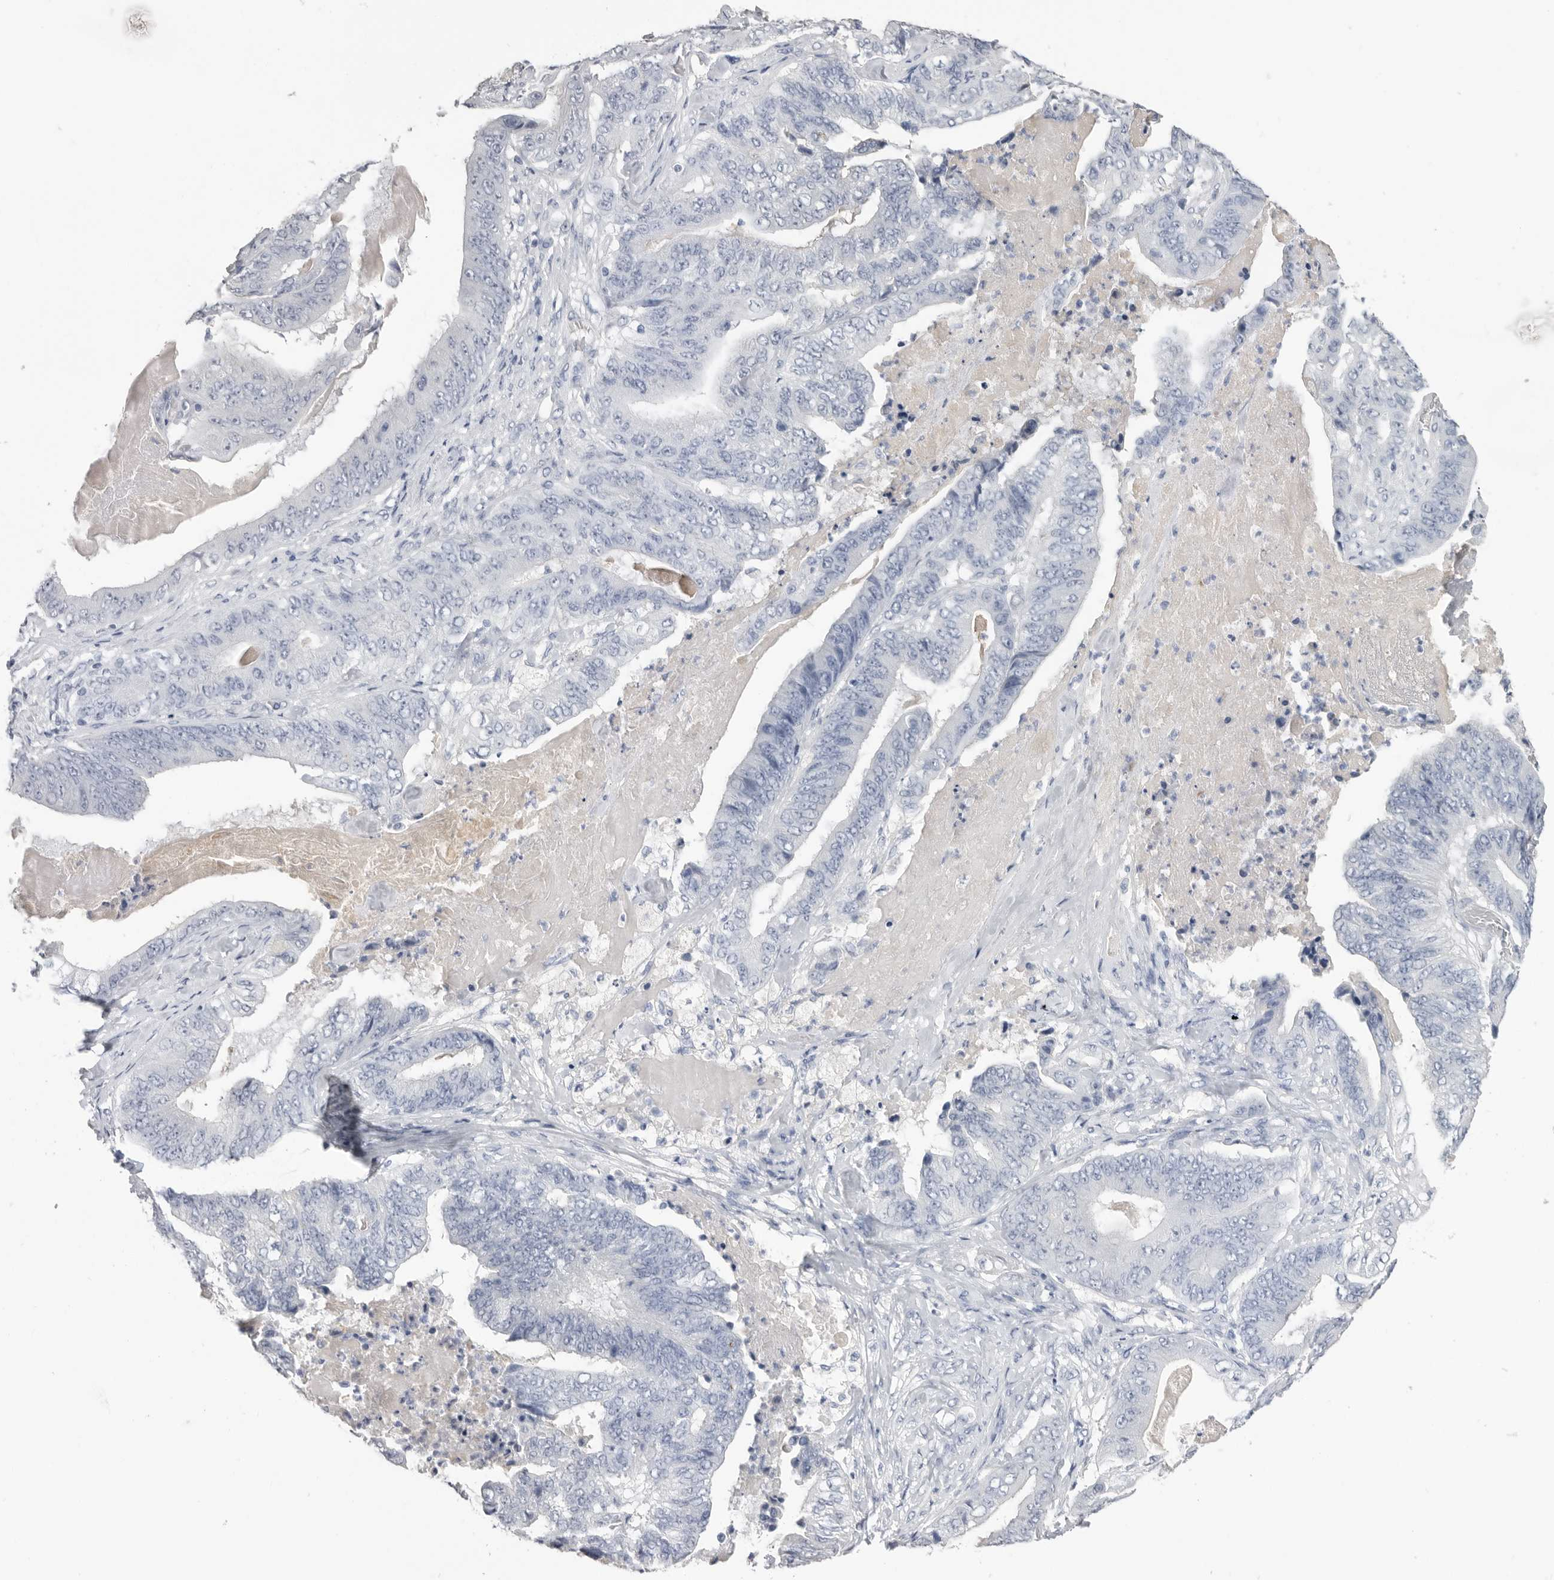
{"staining": {"intensity": "negative", "quantity": "none", "location": "none"}, "tissue": "stomach cancer", "cell_type": "Tumor cells", "image_type": "cancer", "snomed": [{"axis": "morphology", "description": "Adenocarcinoma, NOS"}, {"axis": "topography", "description": "Stomach"}], "caption": "Stomach cancer stained for a protein using immunohistochemistry demonstrates no positivity tumor cells.", "gene": "APOA2", "patient": {"sex": "female", "age": 73}}